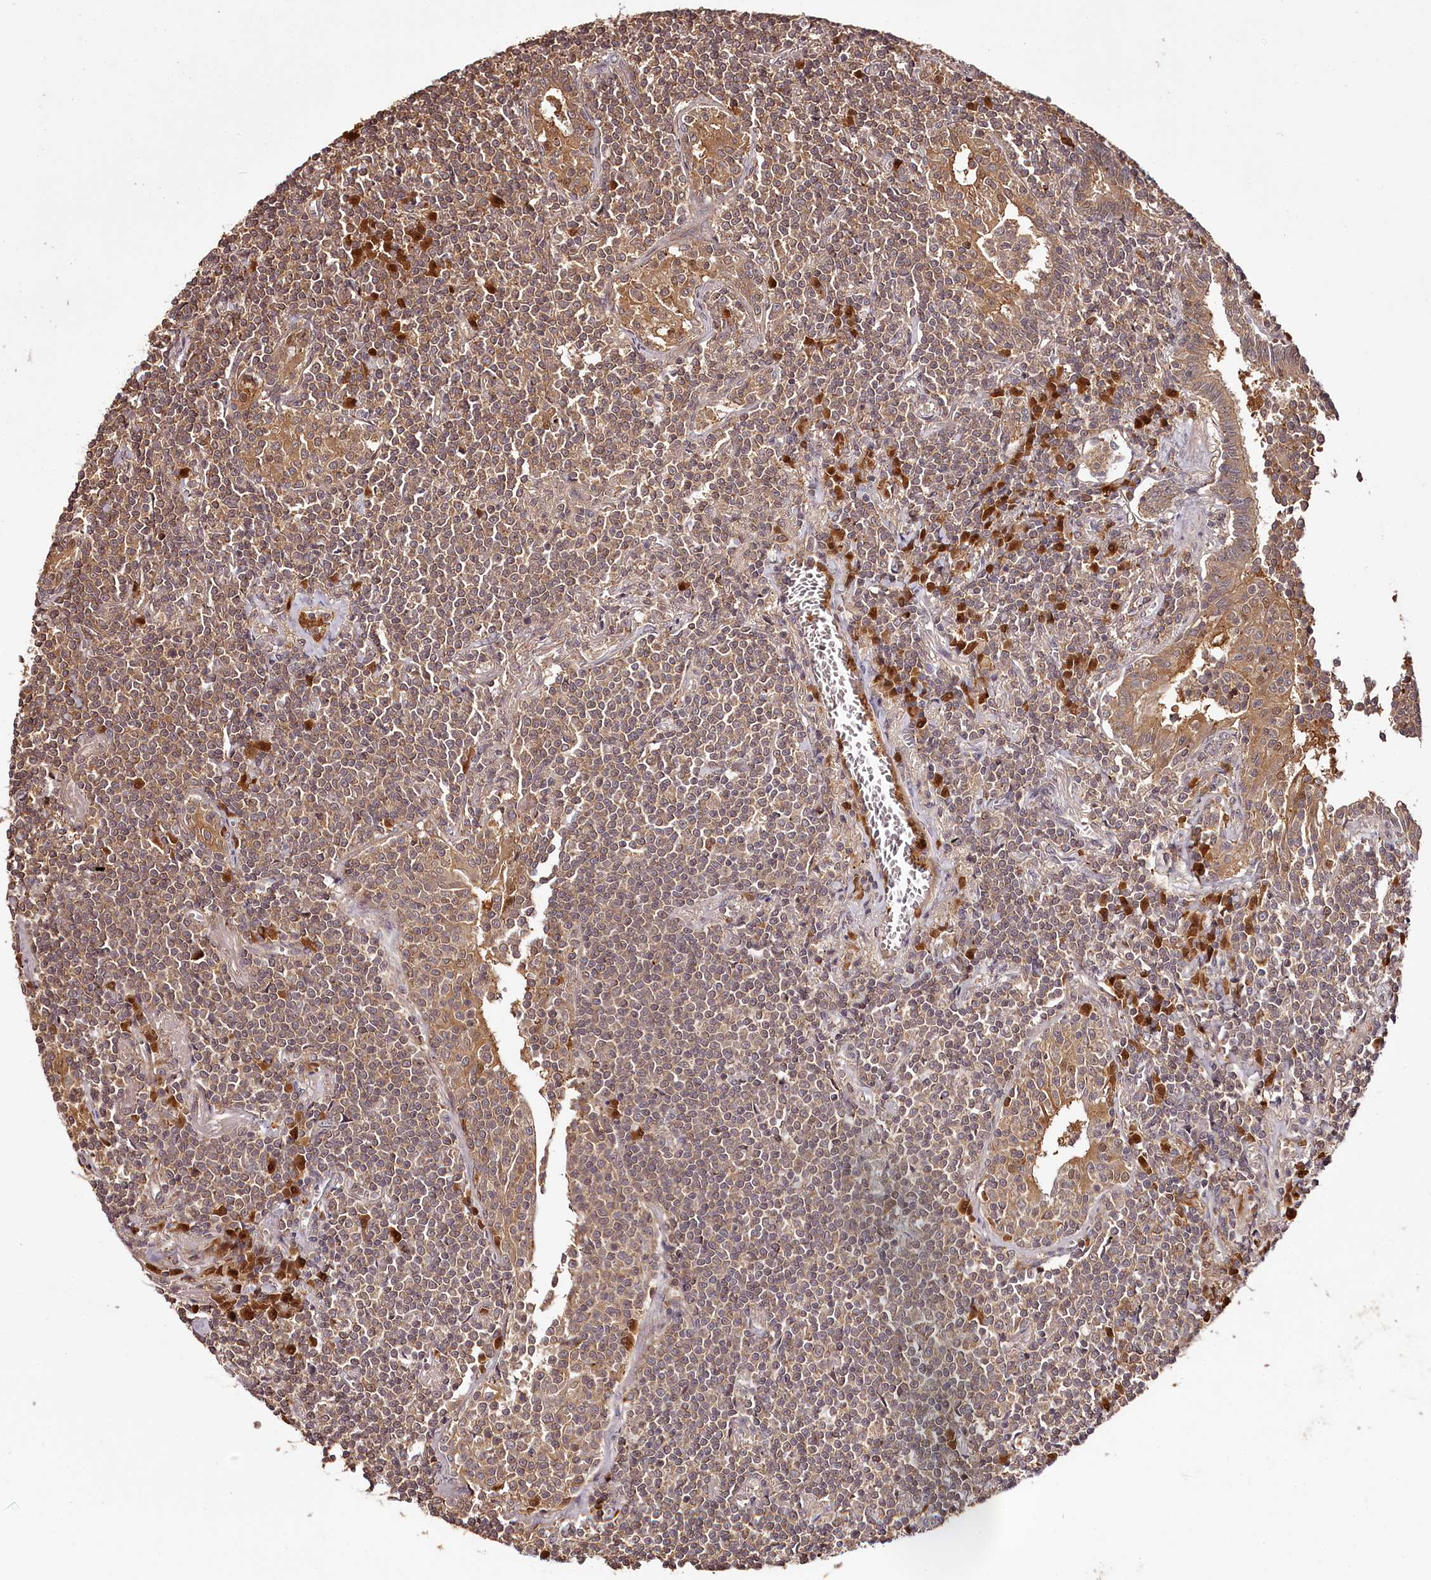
{"staining": {"intensity": "weak", "quantity": "25%-75%", "location": "cytoplasmic/membranous"}, "tissue": "lymphoma", "cell_type": "Tumor cells", "image_type": "cancer", "snomed": [{"axis": "morphology", "description": "Malignant lymphoma, non-Hodgkin's type, Low grade"}, {"axis": "topography", "description": "Lung"}], "caption": "Weak cytoplasmic/membranous expression is present in approximately 25%-75% of tumor cells in malignant lymphoma, non-Hodgkin's type (low-grade).", "gene": "TTC12", "patient": {"sex": "female", "age": 71}}